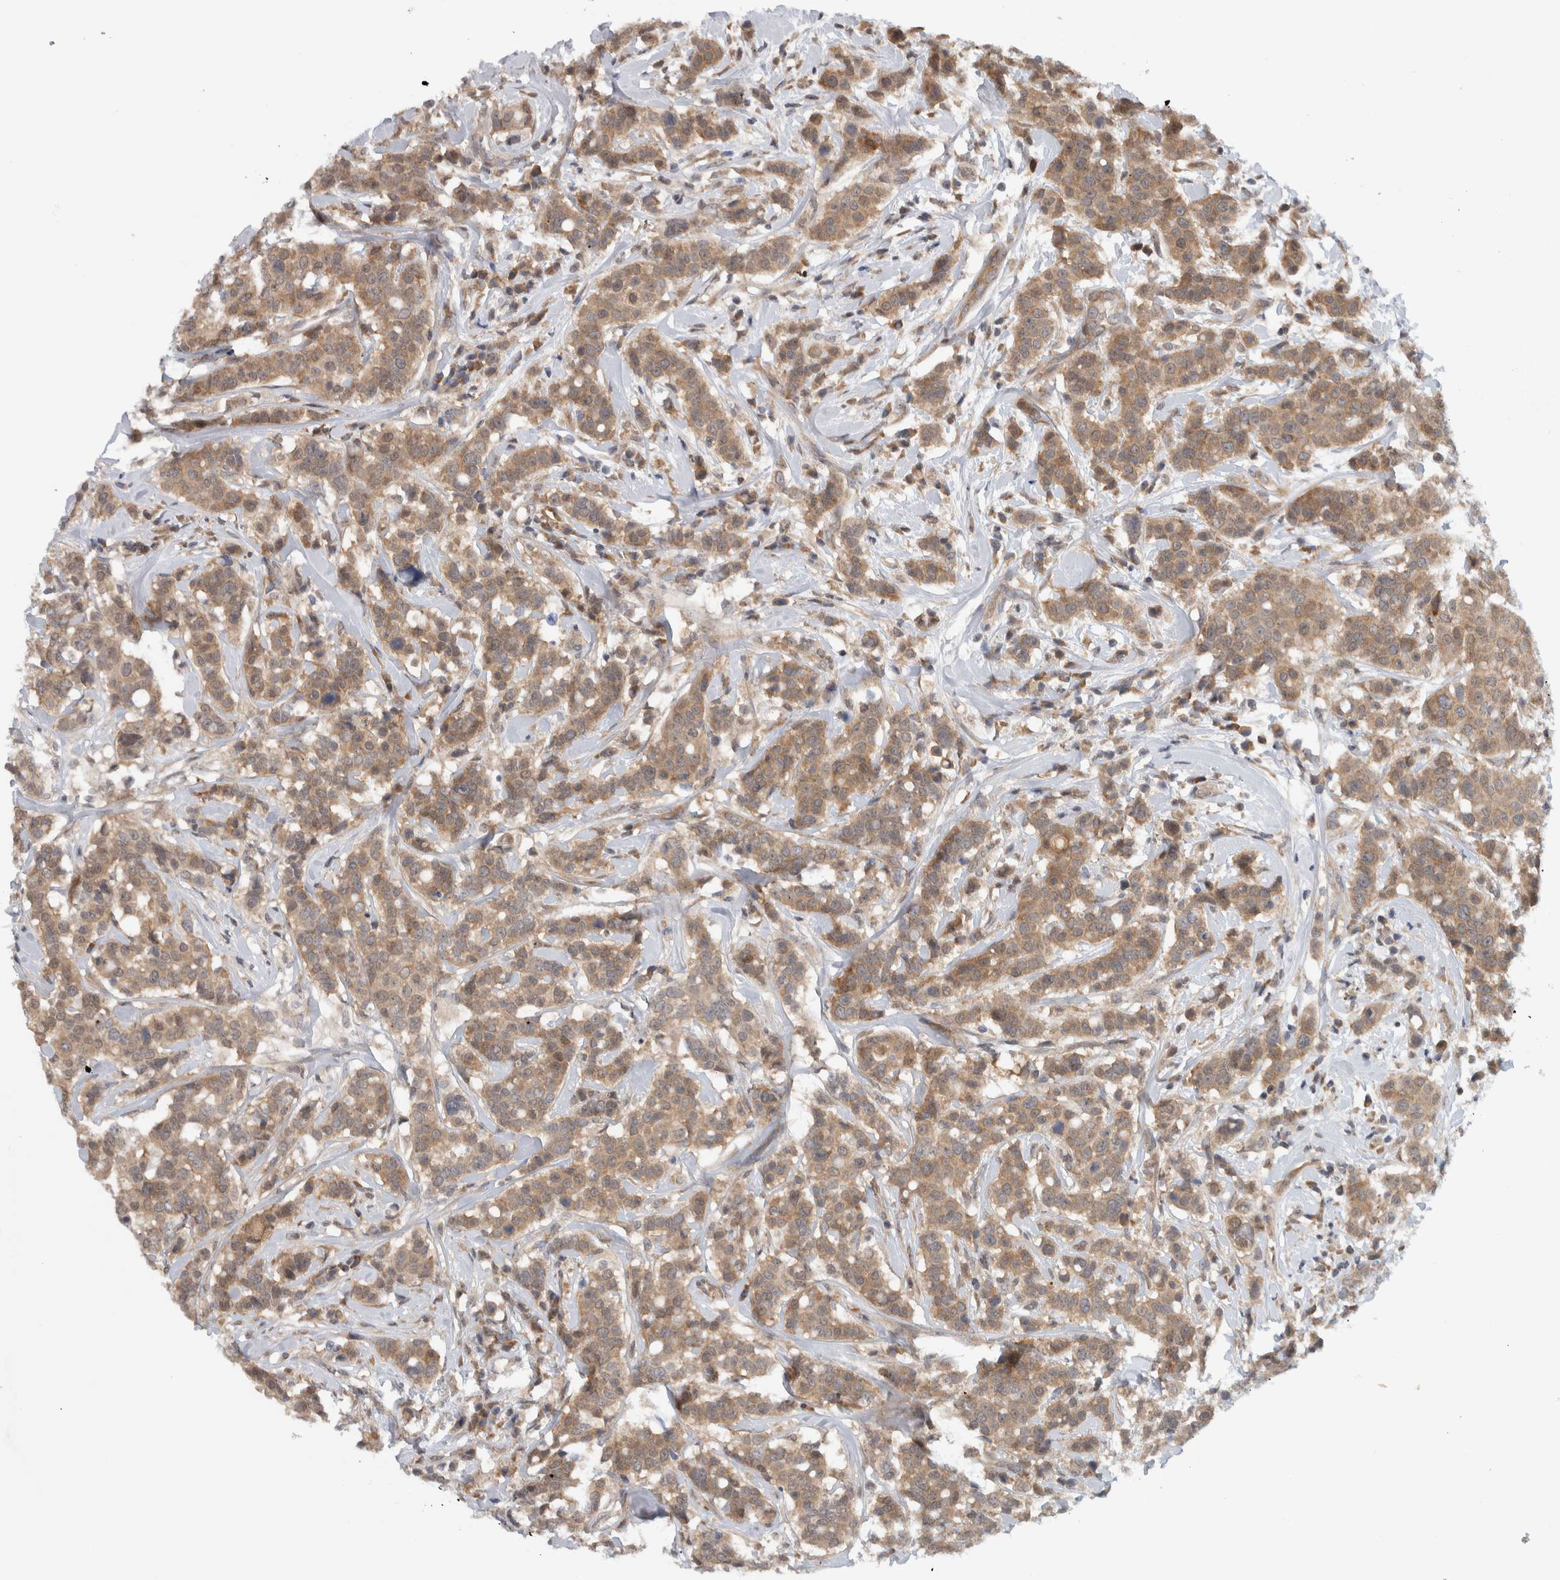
{"staining": {"intensity": "moderate", "quantity": ">75%", "location": "cytoplasmic/membranous"}, "tissue": "breast cancer", "cell_type": "Tumor cells", "image_type": "cancer", "snomed": [{"axis": "morphology", "description": "Duct carcinoma"}, {"axis": "topography", "description": "Breast"}], "caption": "Human breast cancer stained for a protein (brown) displays moderate cytoplasmic/membranous positive positivity in about >75% of tumor cells.", "gene": "CCDC43", "patient": {"sex": "female", "age": 27}}